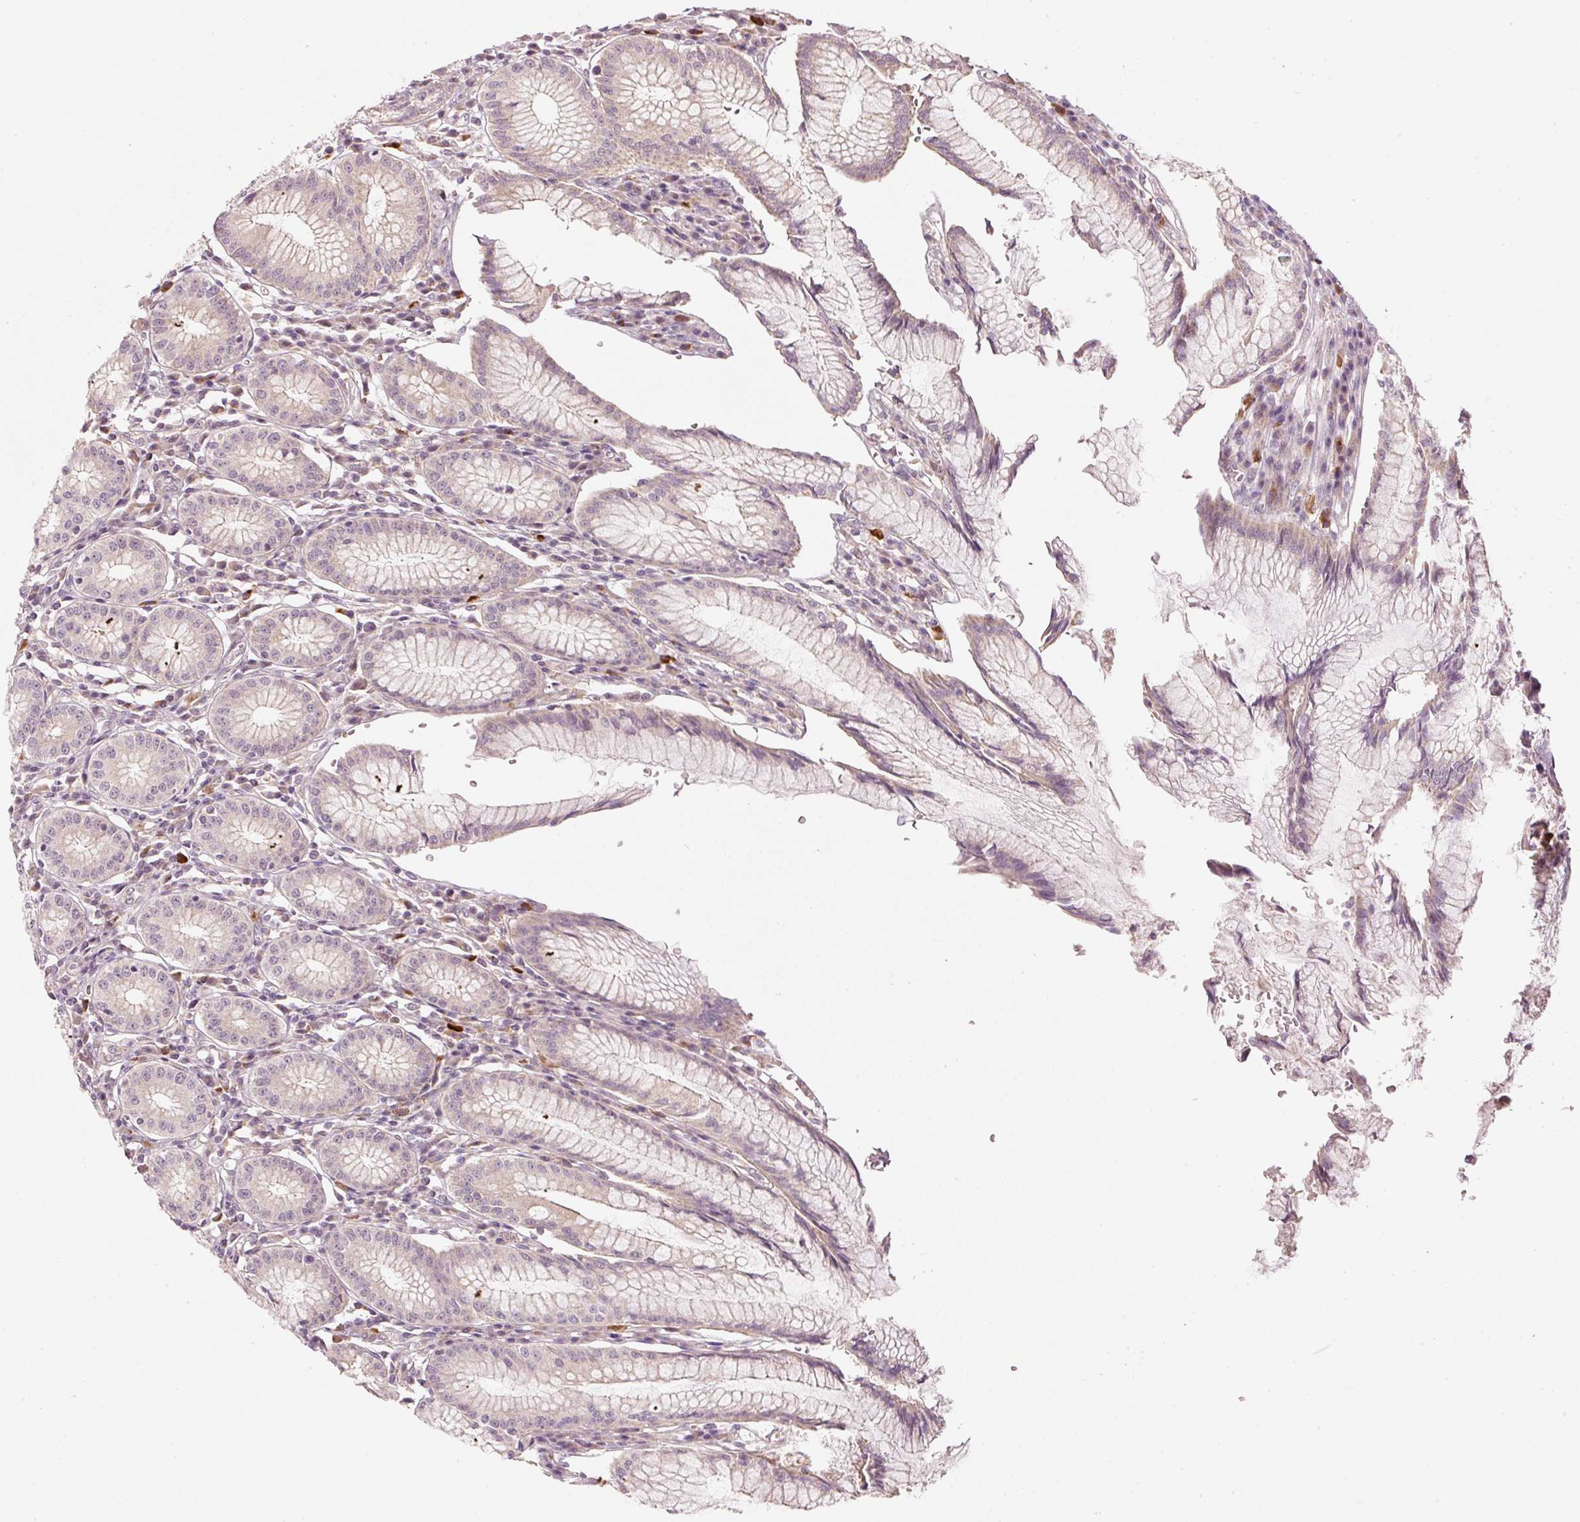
{"staining": {"intensity": "moderate", "quantity": "25%-75%", "location": "cytoplasmic/membranous"}, "tissue": "stomach", "cell_type": "Glandular cells", "image_type": "normal", "snomed": [{"axis": "morphology", "description": "Normal tissue, NOS"}, {"axis": "topography", "description": "Stomach"}], "caption": "Protein expression analysis of unremarkable stomach displays moderate cytoplasmic/membranous staining in approximately 25%-75% of glandular cells.", "gene": "CDC20B", "patient": {"sex": "male", "age": 55}}